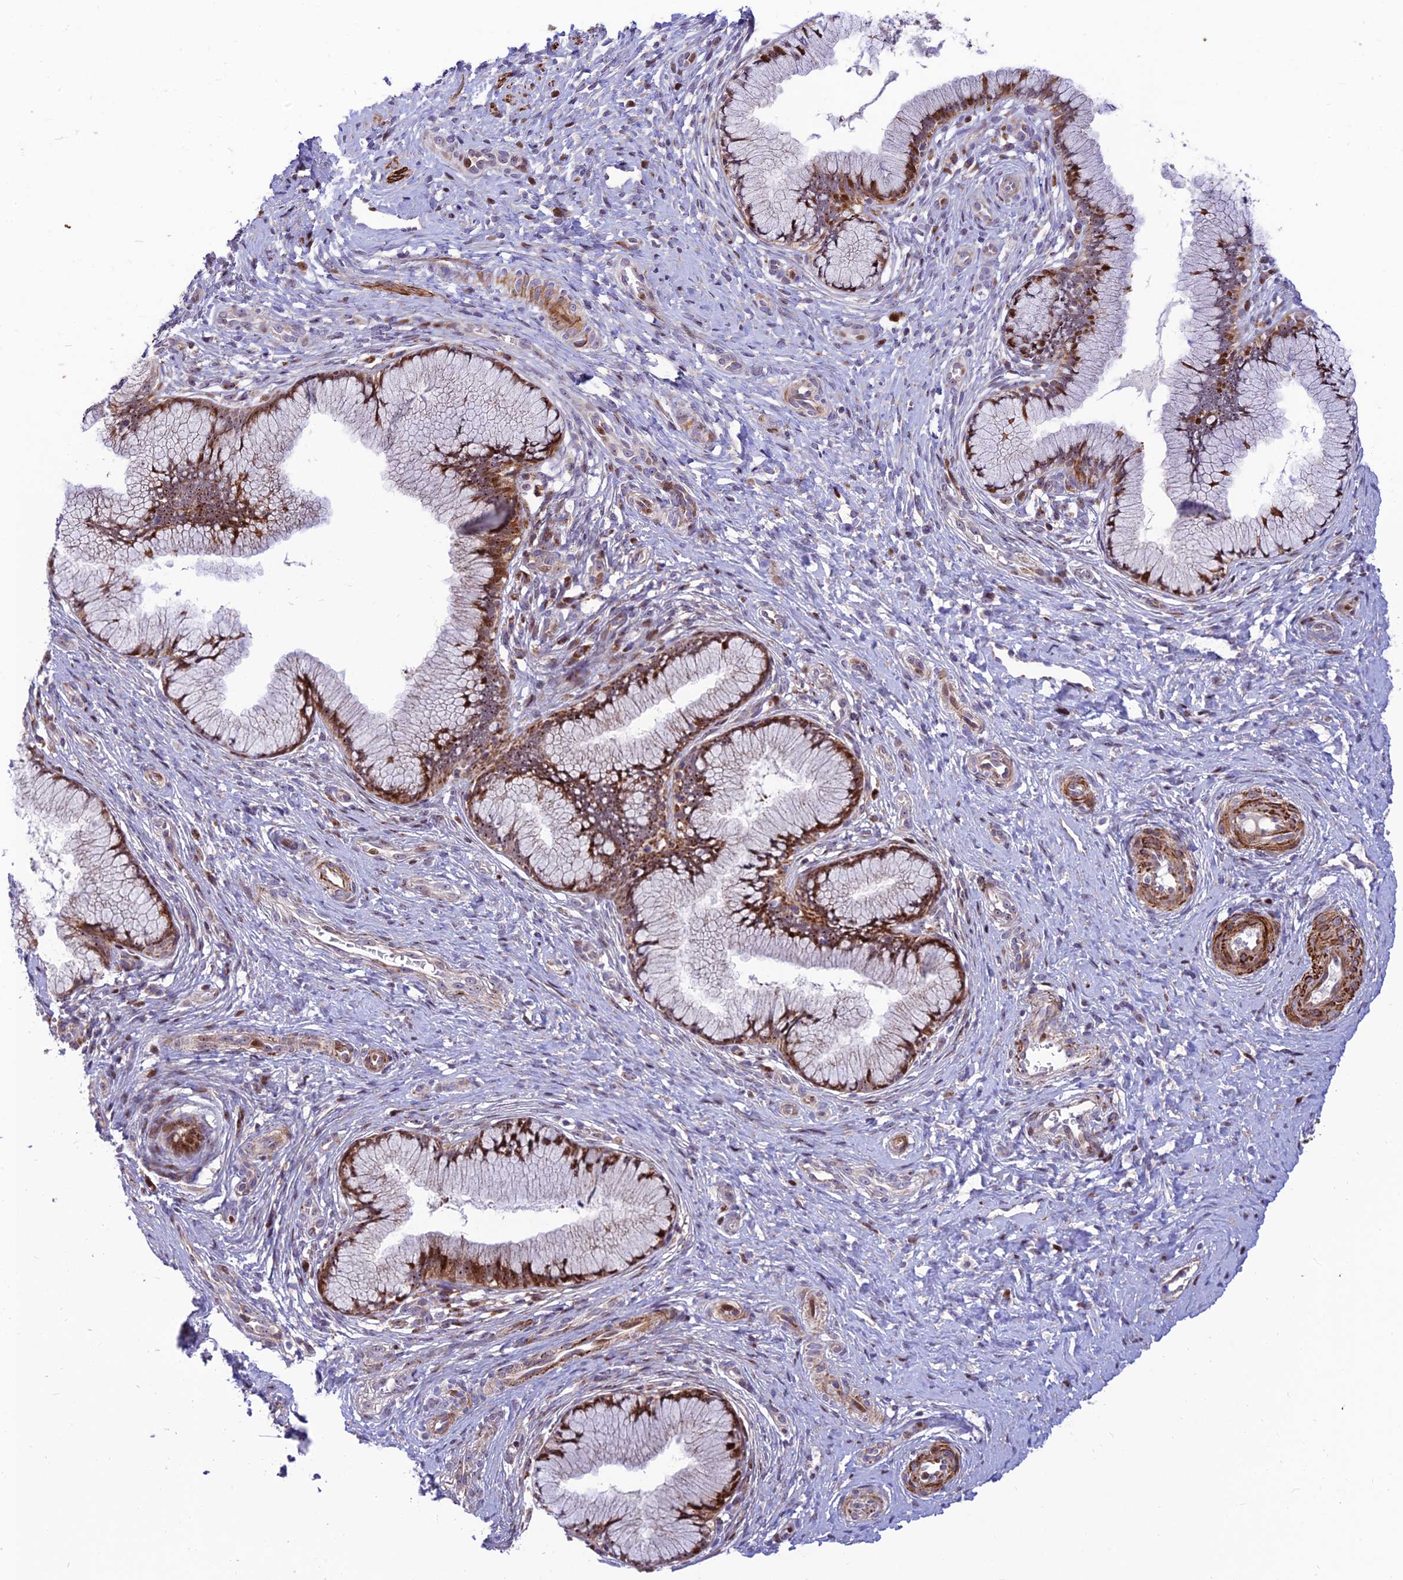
{"staining": {"intensity": "strong", "quantity": ">75%", "location": "cytoplasmic/membranous,nuclear"}, "tissue": "cervix", "cell_type": "Glandular cells", "image_type": "normal", "snomed": [{"axis": "morphology", "description": "Normal tissue, NOS"}, {"axis": "topography", "description": "Cervix"}], "caption": "Unremarkable cervix exhibits strong cytoplasmic/membranous,nuclear staining in approximately >75% of glandular cells.", "gene": "KBTBD7", "patient": {"sex": "female", "age": 36}}